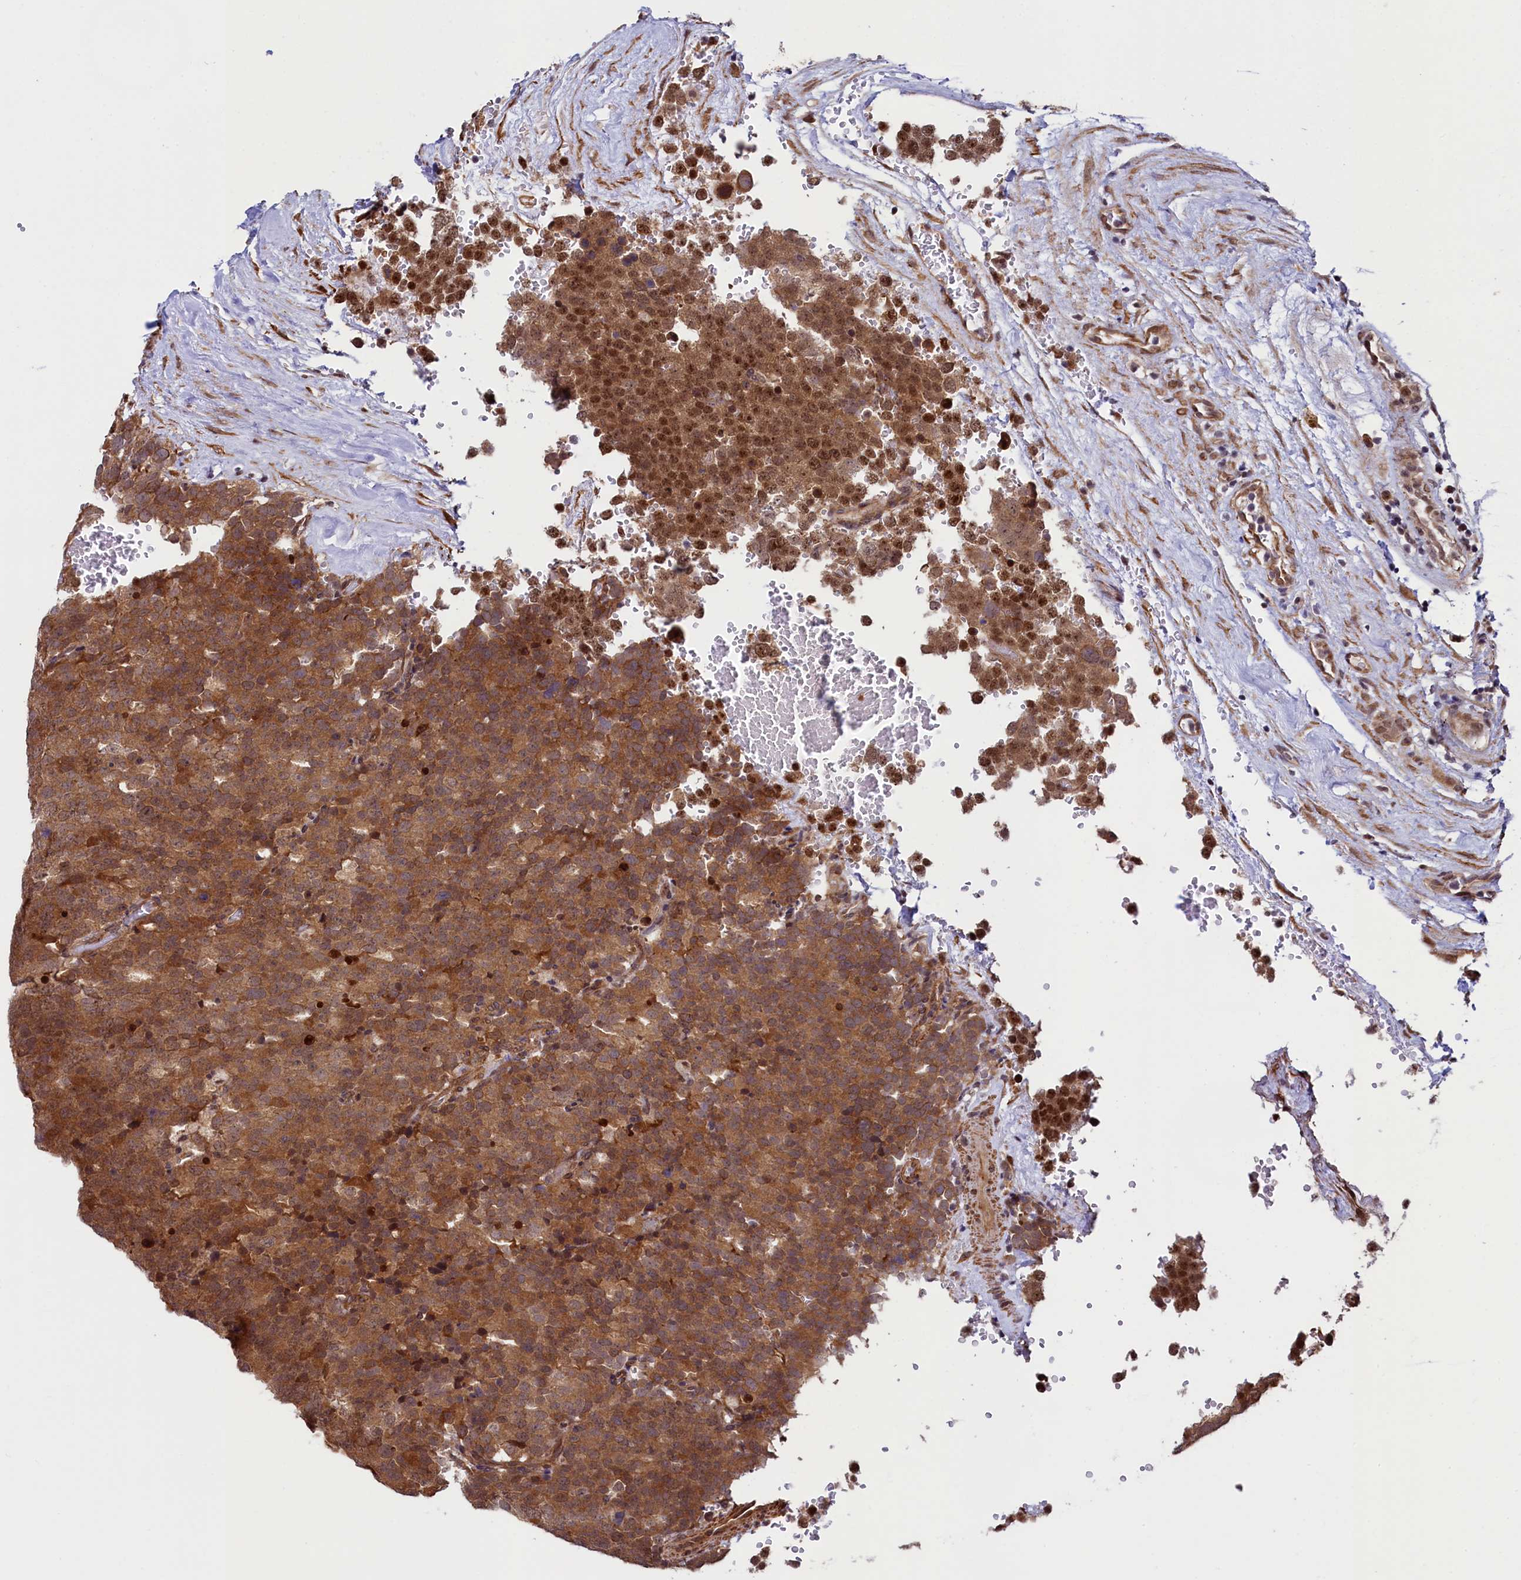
{"staining": {"intensity": "moderate", "quantity": ">75%", "location": "cytoplasmic/membranous,nuclear"}, "tissue": "testis cancer", "cell_type": "Tumor cells", "image_type": "cancer", "snomed": [{"axis": "morphology", "description": "Seminoma, NOS"}, {"axis": "topography", "description": "Testis"}], "caption": "Immunohistochemical staining of testis cancer (seminoma) demonstrates medium levels of moderate cytoplasmic/membranous and nuclear protein expression in about >75% of tumor cells.", "gene": "LEO1", "patient": {"sex": "male", "age": 71}}